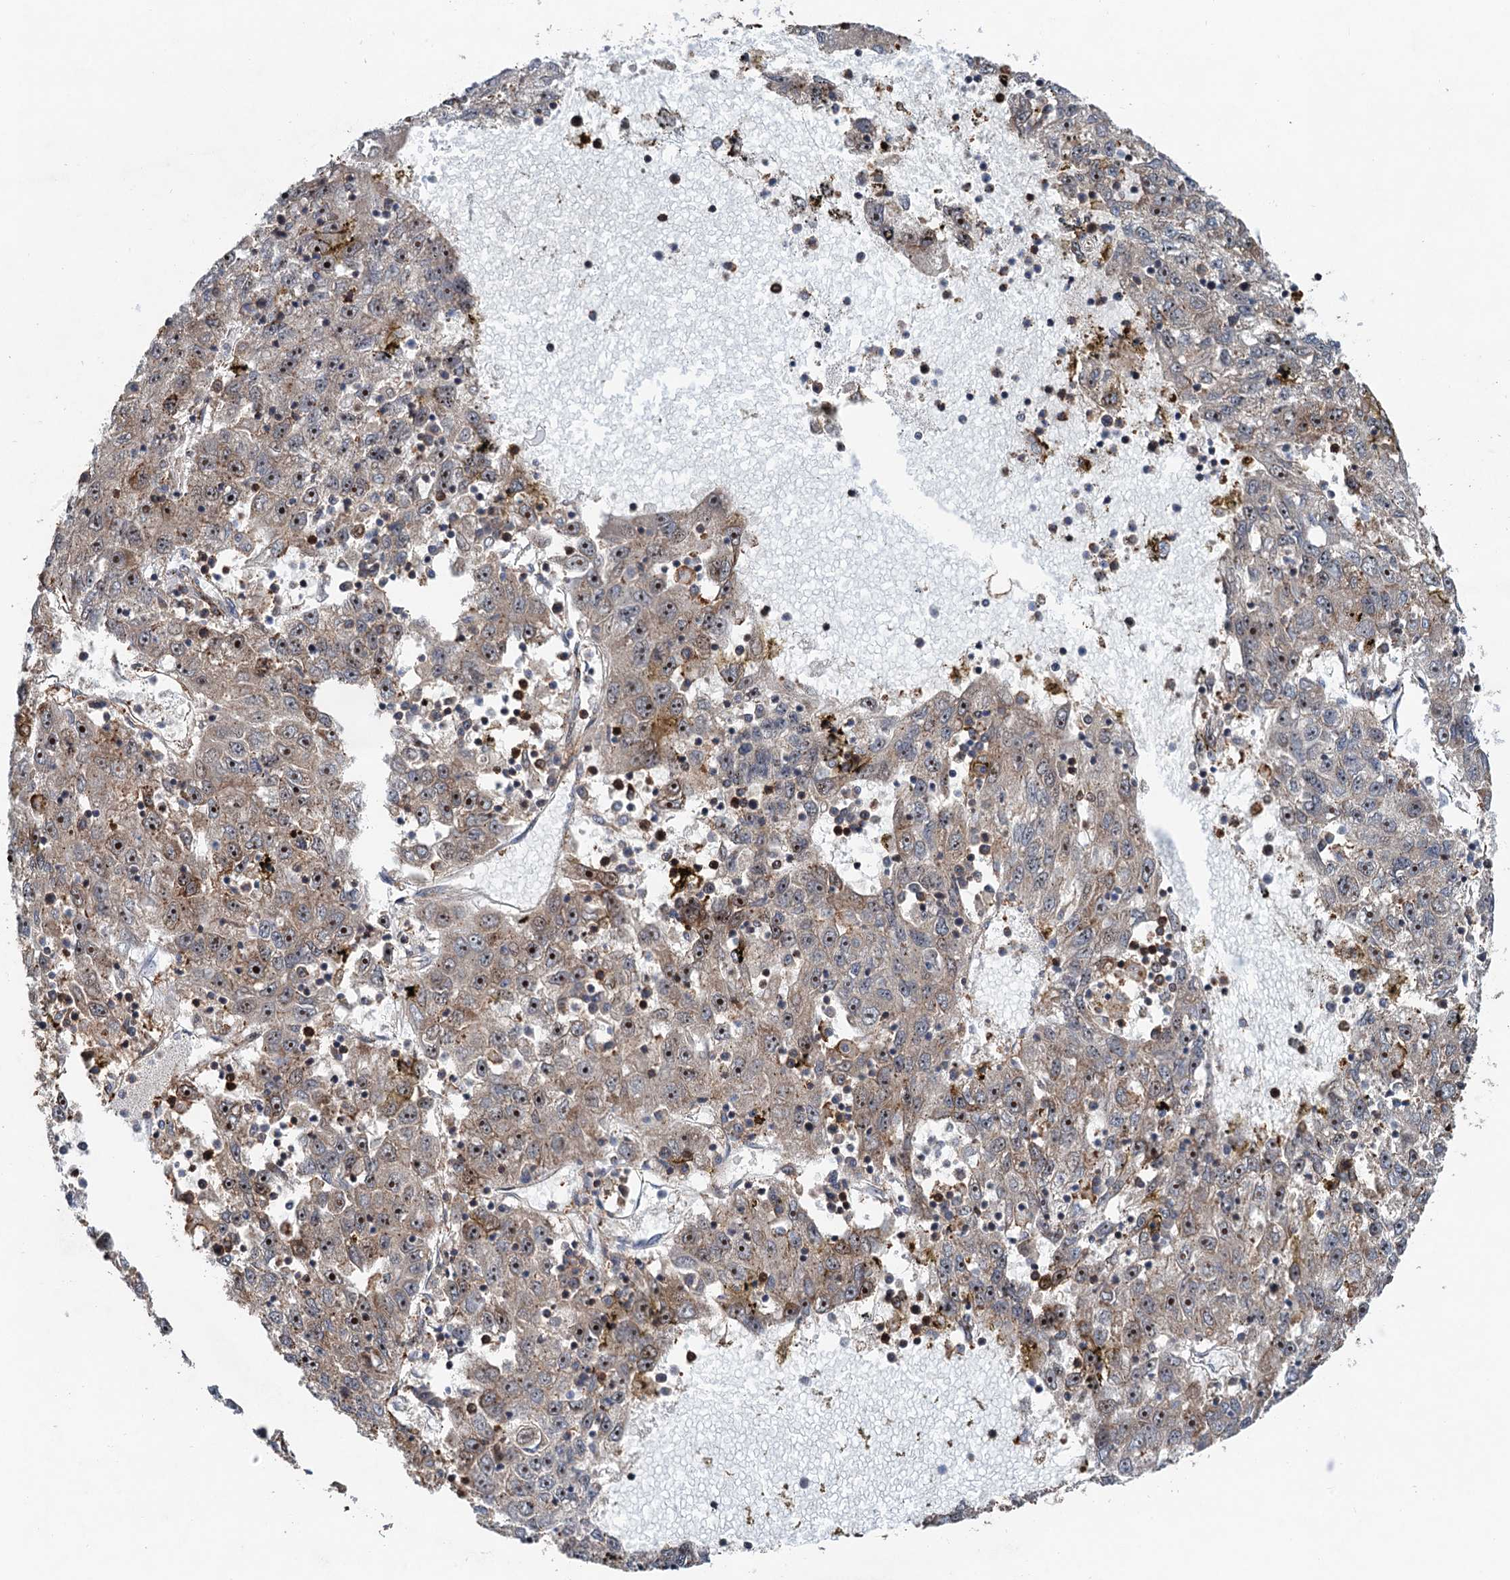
{"staining": {"intensity": "moderate", "quantity": ">75%", "location": "cytoplasmic/membranous,nuclear"}, "tissue": "liver cancer", "cell_type": "Tumor cells", "image_type": "cancer", "snomed": [{"axis": "morphology", "description": "Carcinoma, Hepatocellular, NOS"}, {"axis": "topography", "description": "Liver"}], "caption": "Immunohistochemical staining of liver cancer (hepatocellular carcinoma) reveals medium levels of moderate cytoplasmic/membranous and nuclear protein expression in about >75% of tumor cells.", "gene": "TMA16", "patient": {"sex": "male", "age": 49}}